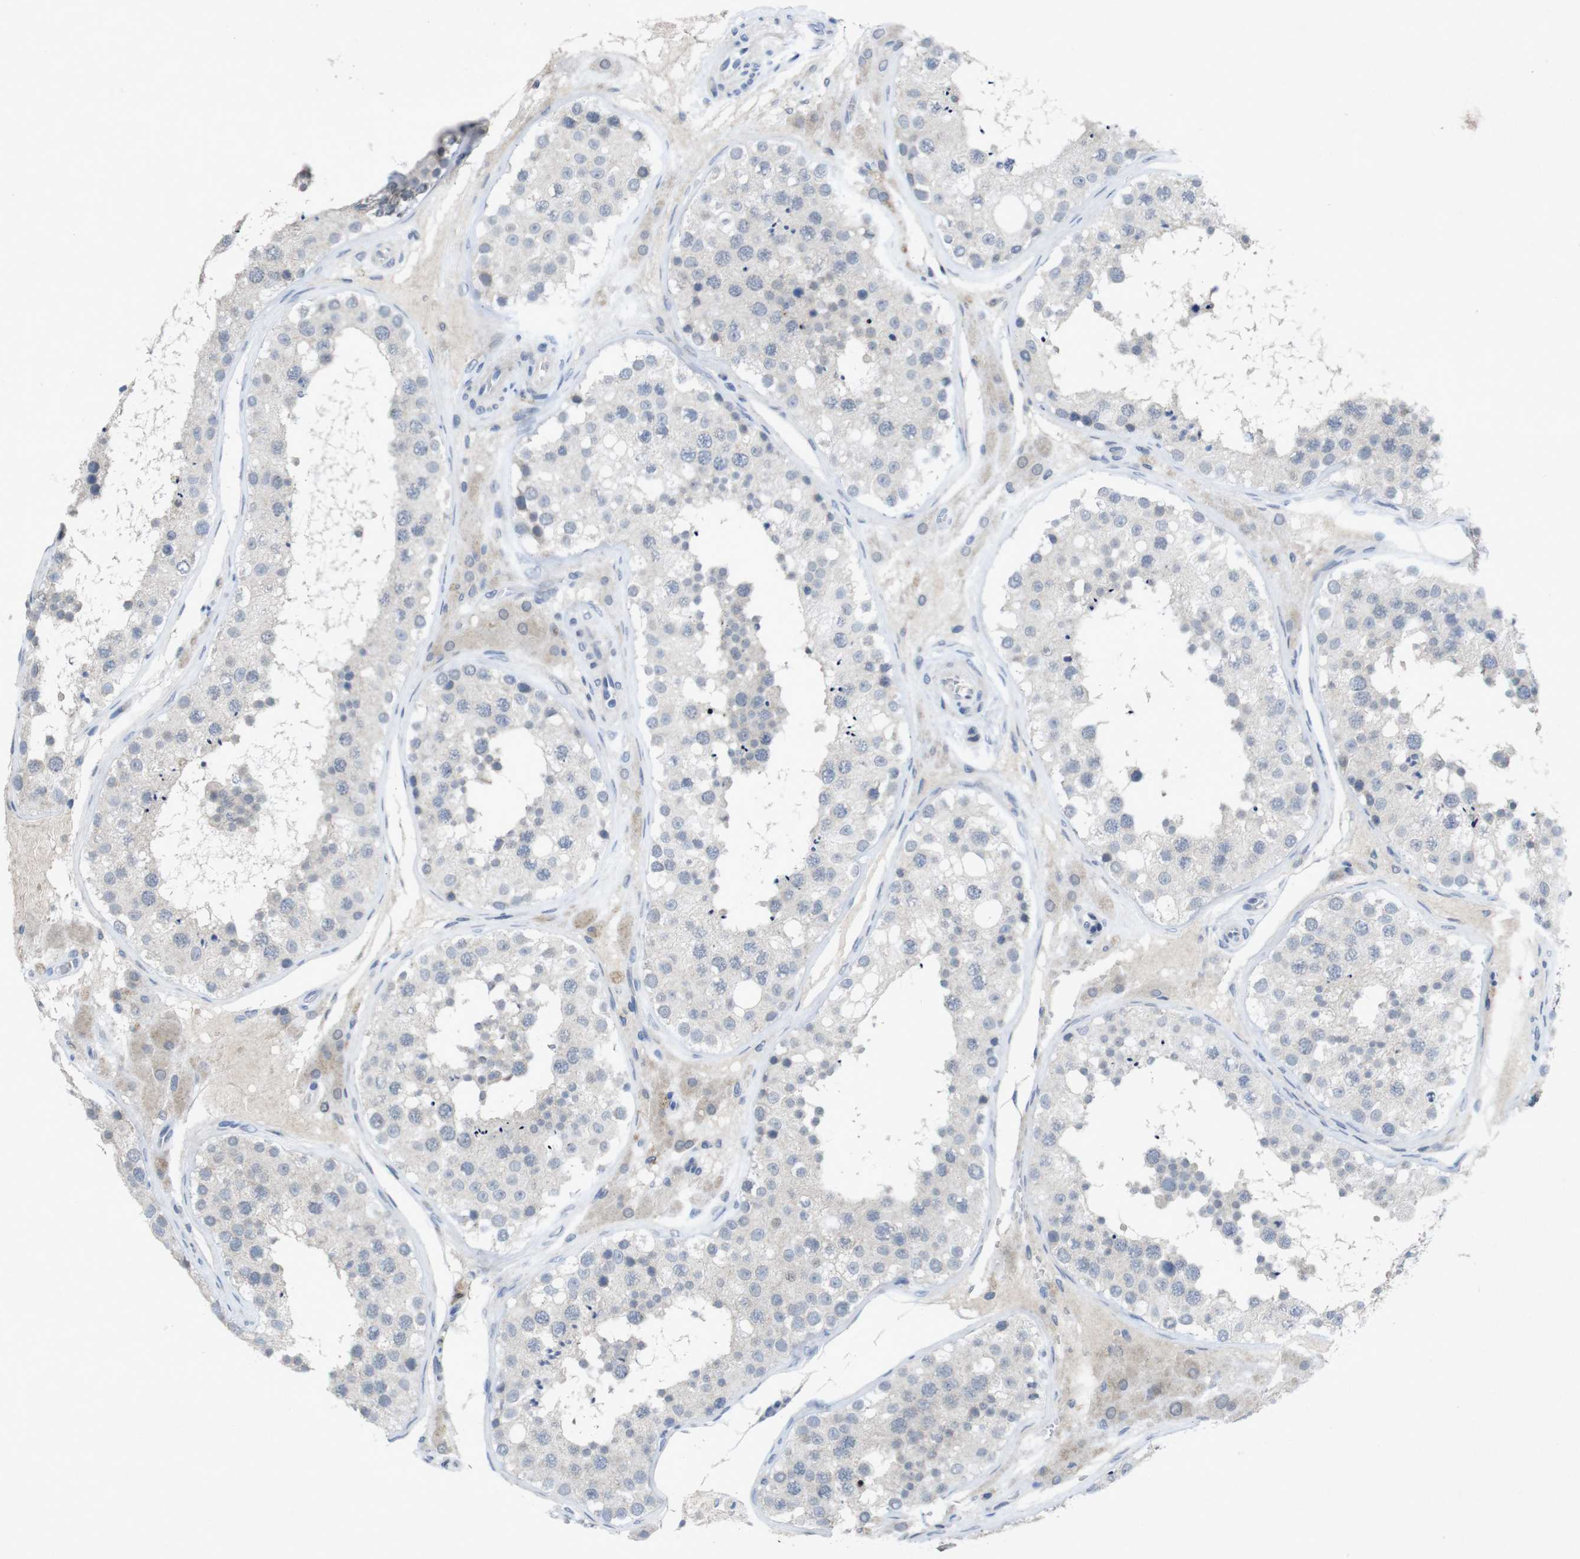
{"staining": {"intensity": "negative", "quantity": "none", "location": "none"}, "tissue": "testis", "cell_type": "Cells in seminiferous ducts", "image_type": "normal", "snomed": [{"axis": "morphology", "description": "Normal tissue, NOS"}, {"axis": "topography", "description": "Testis"}], "caption": "Immunohistochemistry micrograph of benign testis stained for a protein (brown), which displays no expression in cells in seminiferous ducts.", "gene": "SLAMF7", "patient": {"sex": "male", "age": 26}}